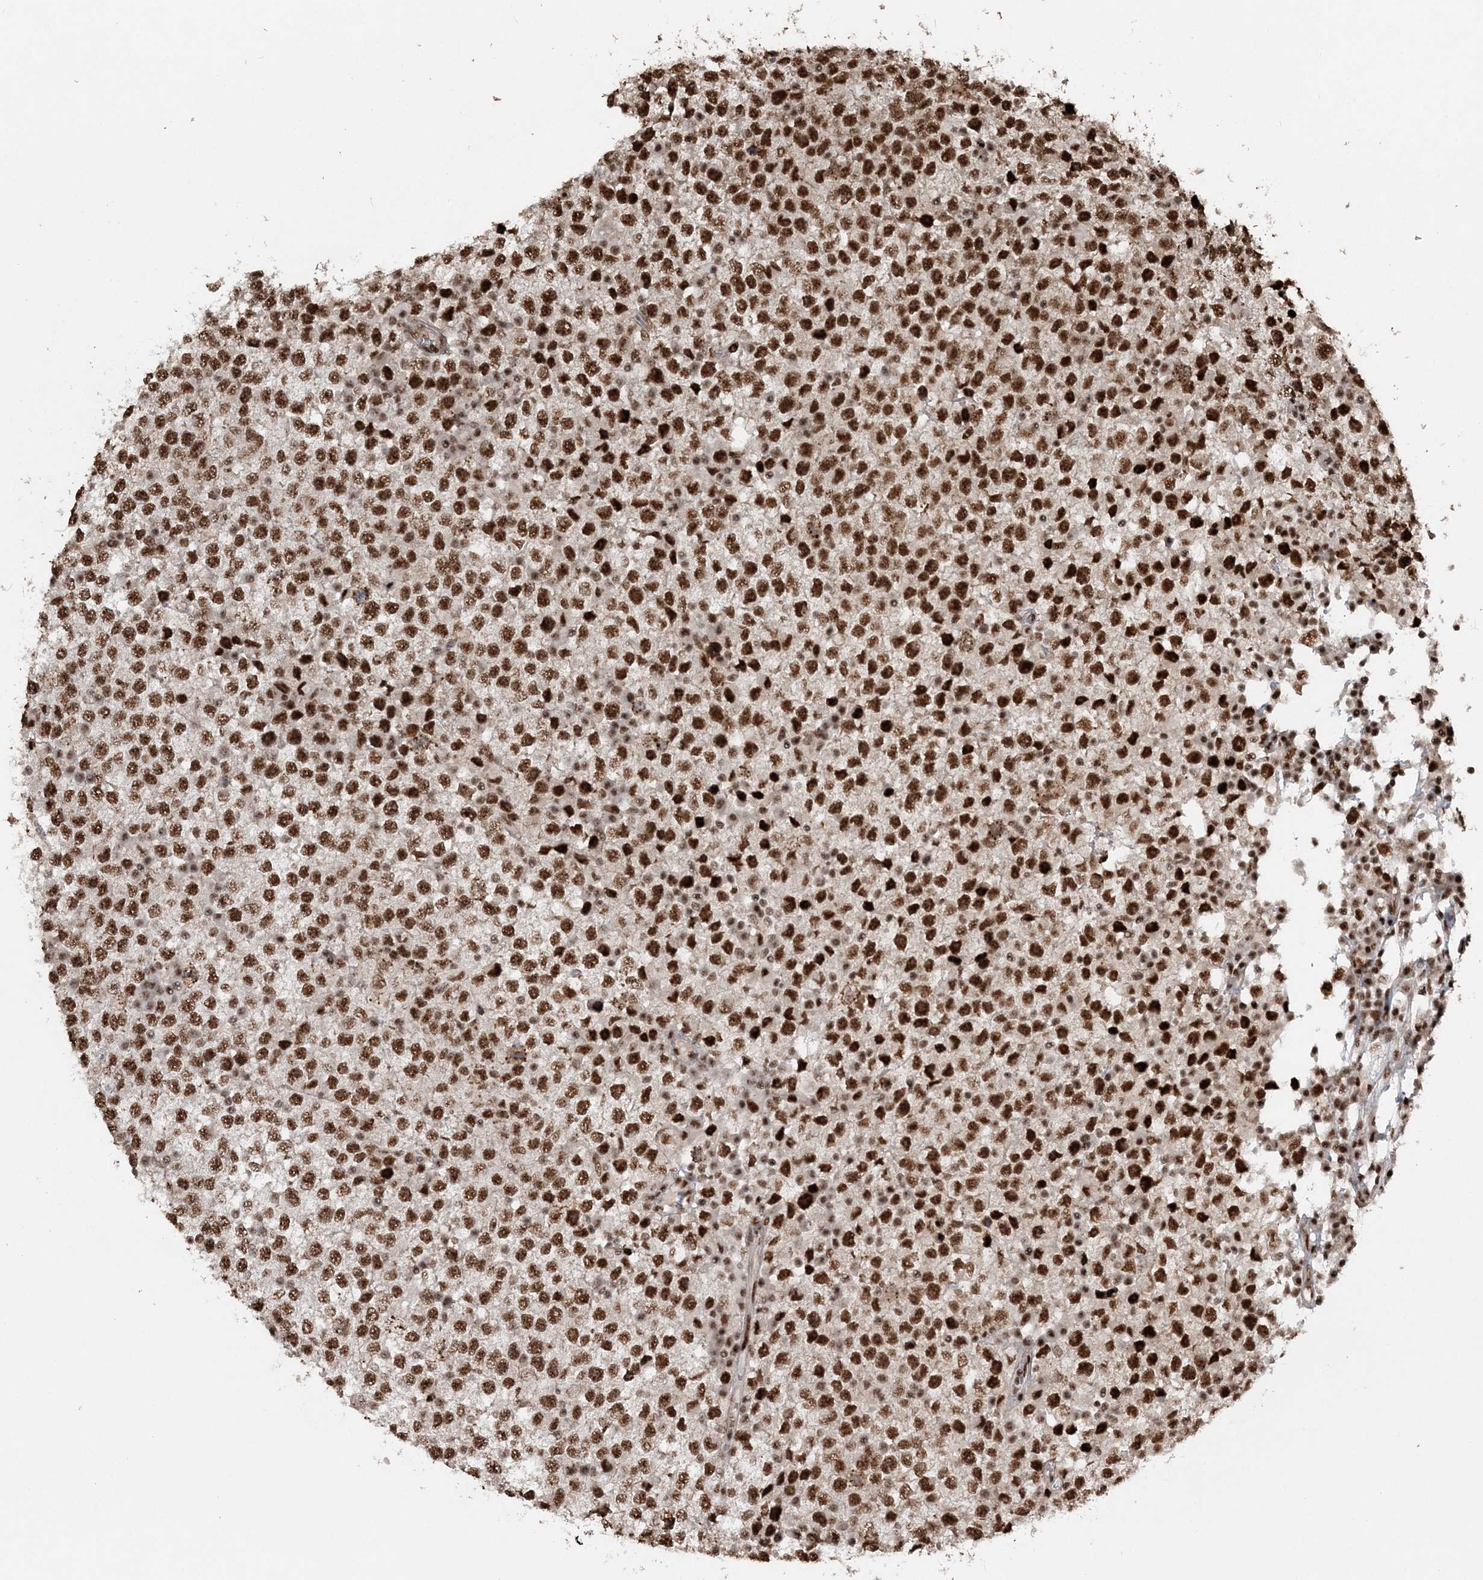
{"staining": {"intensity": "strong", "quantity": ">75%", "location": "nuclear"}, "tissue": "testis cancer", "cell_type": "Tumor cells", "image_type": "cancer", "snomed": [{"axis": "morphology", "description": "Seminoma, NOS"}, {"axis": "topography", "description": "Testis"}], "caption": "Seminoma (testis) stained for a protein exhibits strong nuclear positivity in tumor cells.", "gene": "EXOSC8", "patient": {"sex": "male", "age": 65}}